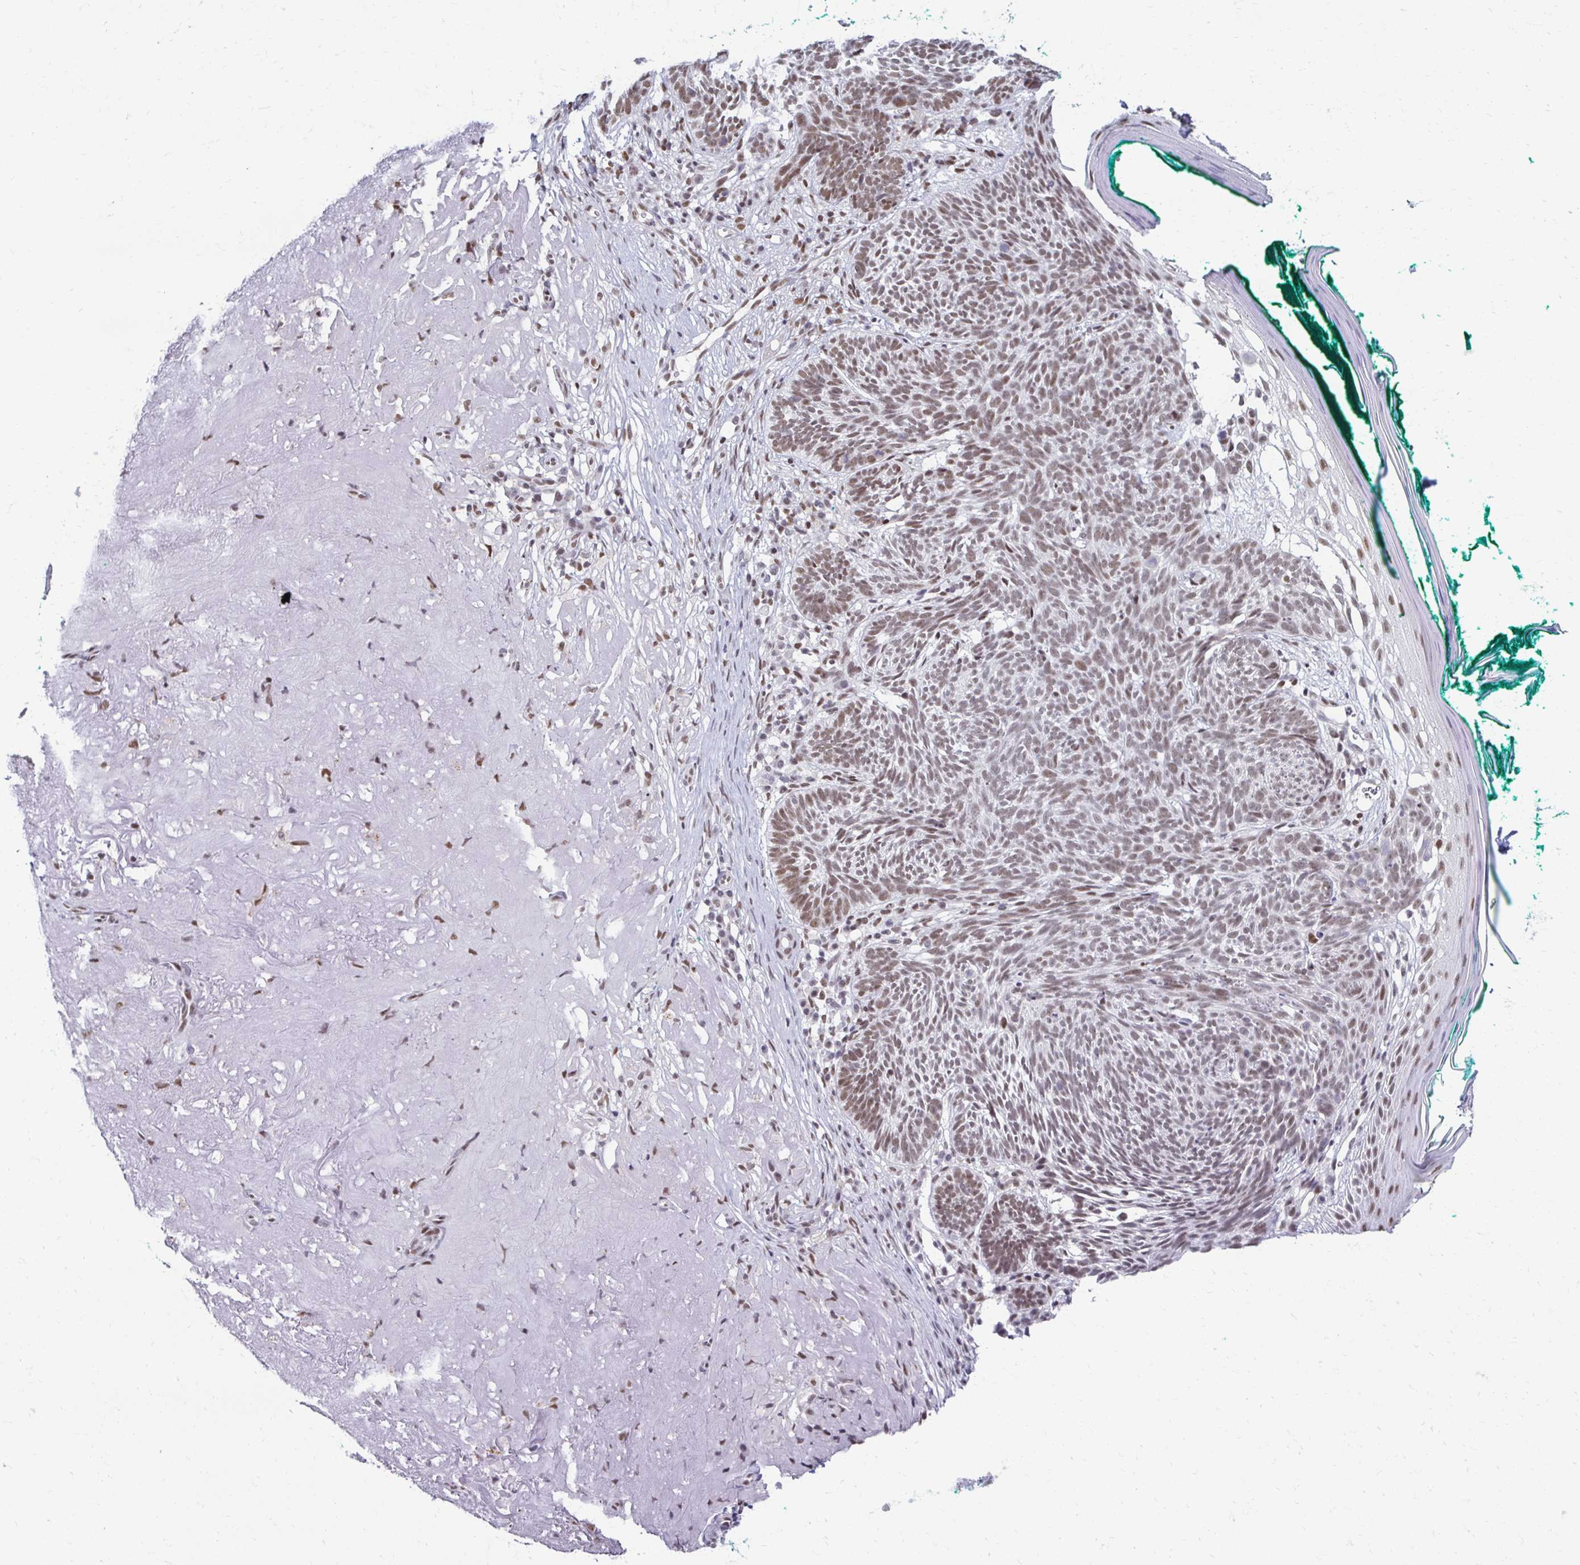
{"staining": {"intensity": "moderate", "quantity": ">75%", "location": "nuclear"}, "tissue": "skin cancer", "cell_type": "Tumor cells", "image_type": "cancer", "snomed": [{"axis": "morphology", "description": "Basal cell carcinoma"}, {"axis": "topography", "description": "Skin"}, {"axis": "topography", "description": "Skin of face"}], "caption": "IHC (DAB) staining of human skin cancer shows moderate nuclear protein expression in about >75% of tumor cells. (Stains: DAB (3,3'-diaminobenzidine) in brown, nuclei in blue, Microscopy: brightfield microscopy at high magnification).", "gene": "IRF7", "patient": {"sex": "female", "age": 80}}